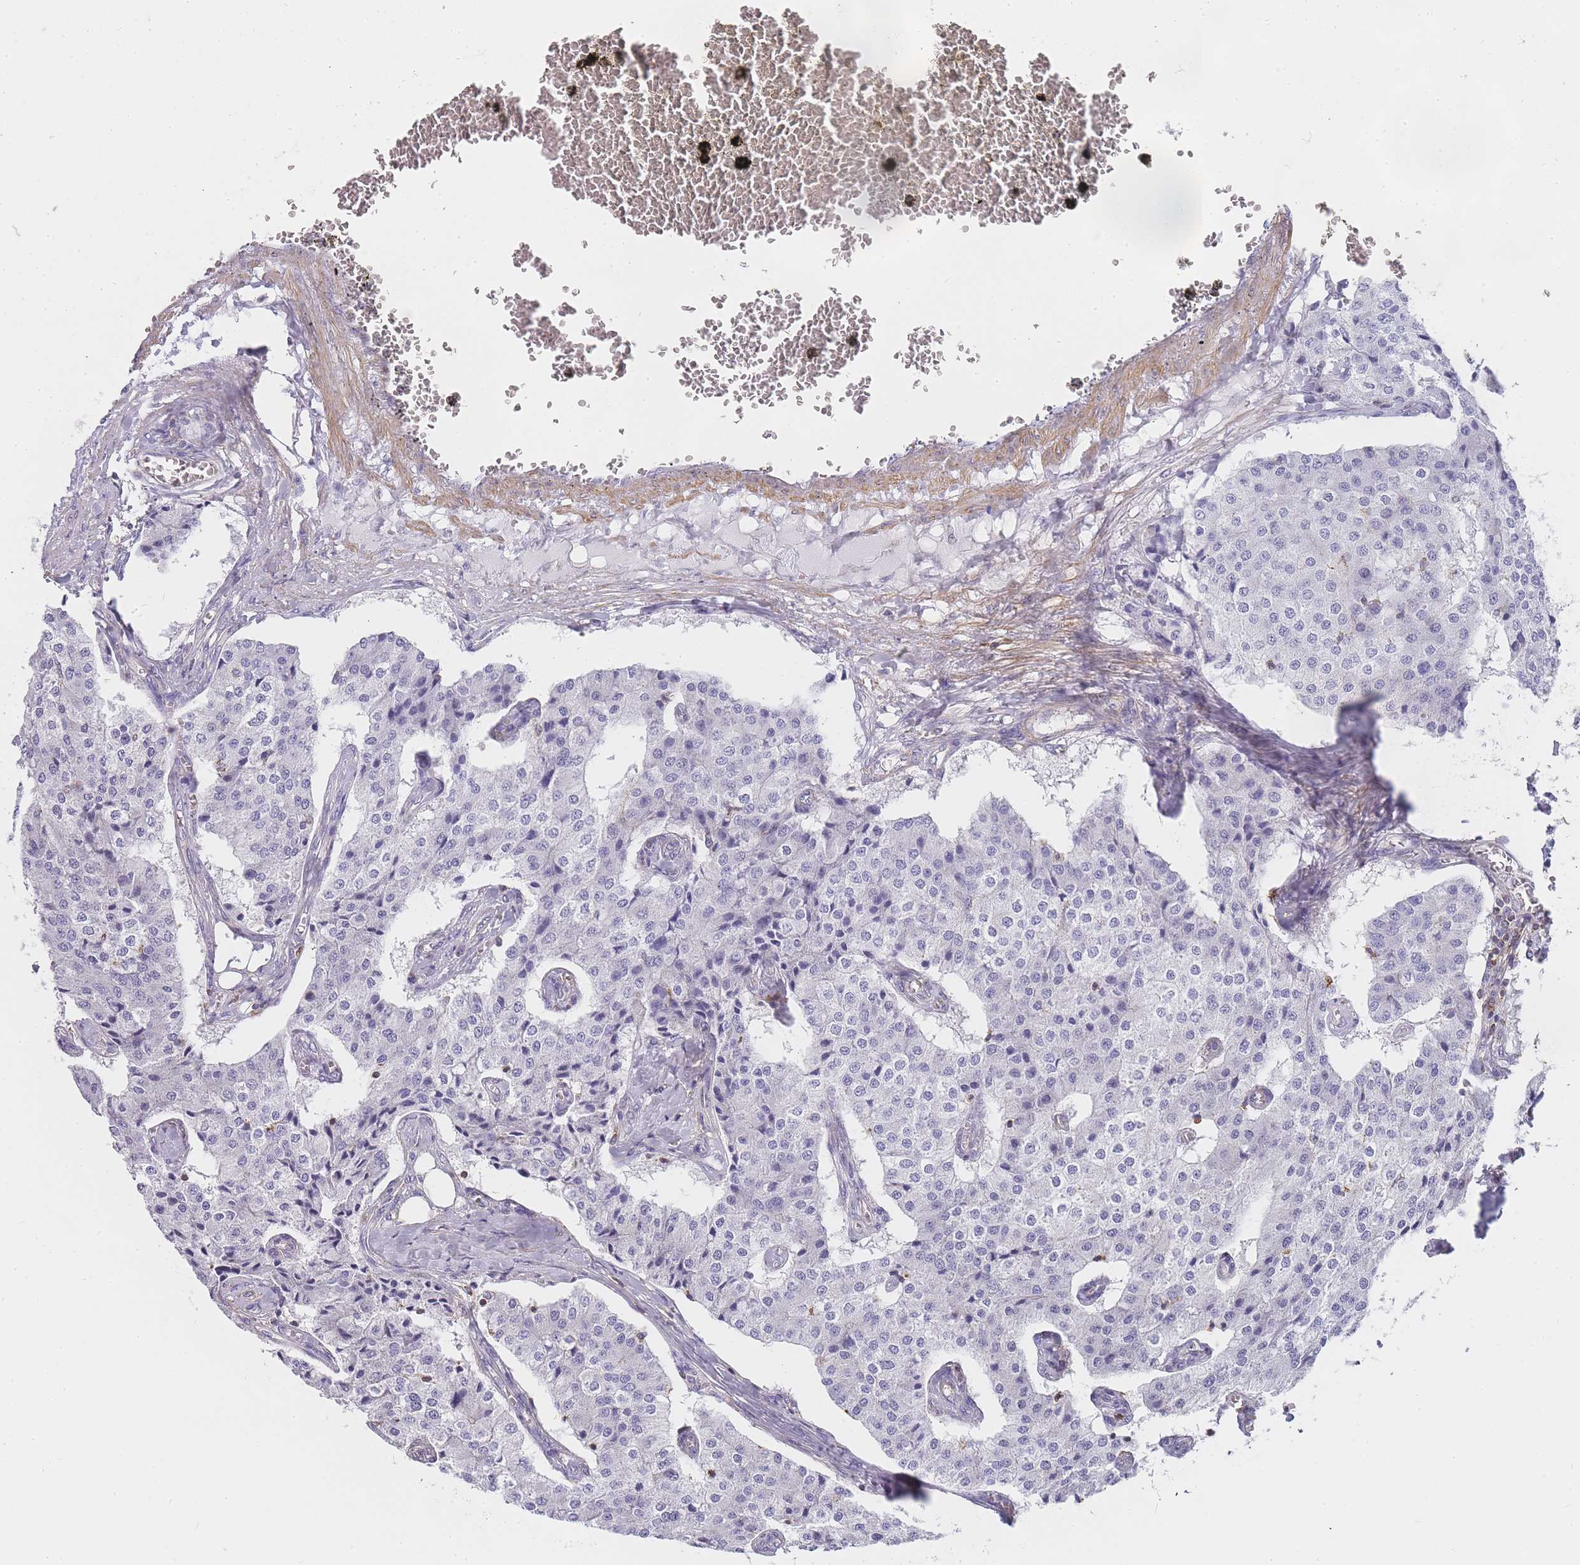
{"staining": {"intensity": "negative", "quantity": "none", "location": "none"}, "tissue": "carcinoid", "cell_type": "Tumor cells", "image_type": "cancer", "snomed": [{"axis": "morphology", "description": "Carcinoid, malignant, NOS"}, {"axis": "topography", "description": "Colon"}], "caption": "Protein analysis of malignant carcinoid exhibits no significant positivity in tumor cells. (Stains: DAB (3,3'-diaminobenzidine) immunohistochemistry (IHC) with hematoxylin counter stain, Microscopy: brightfield microscopy at high magnification).", "gene": "NOP14", "patient": {"sex": "female", "age": 52}}